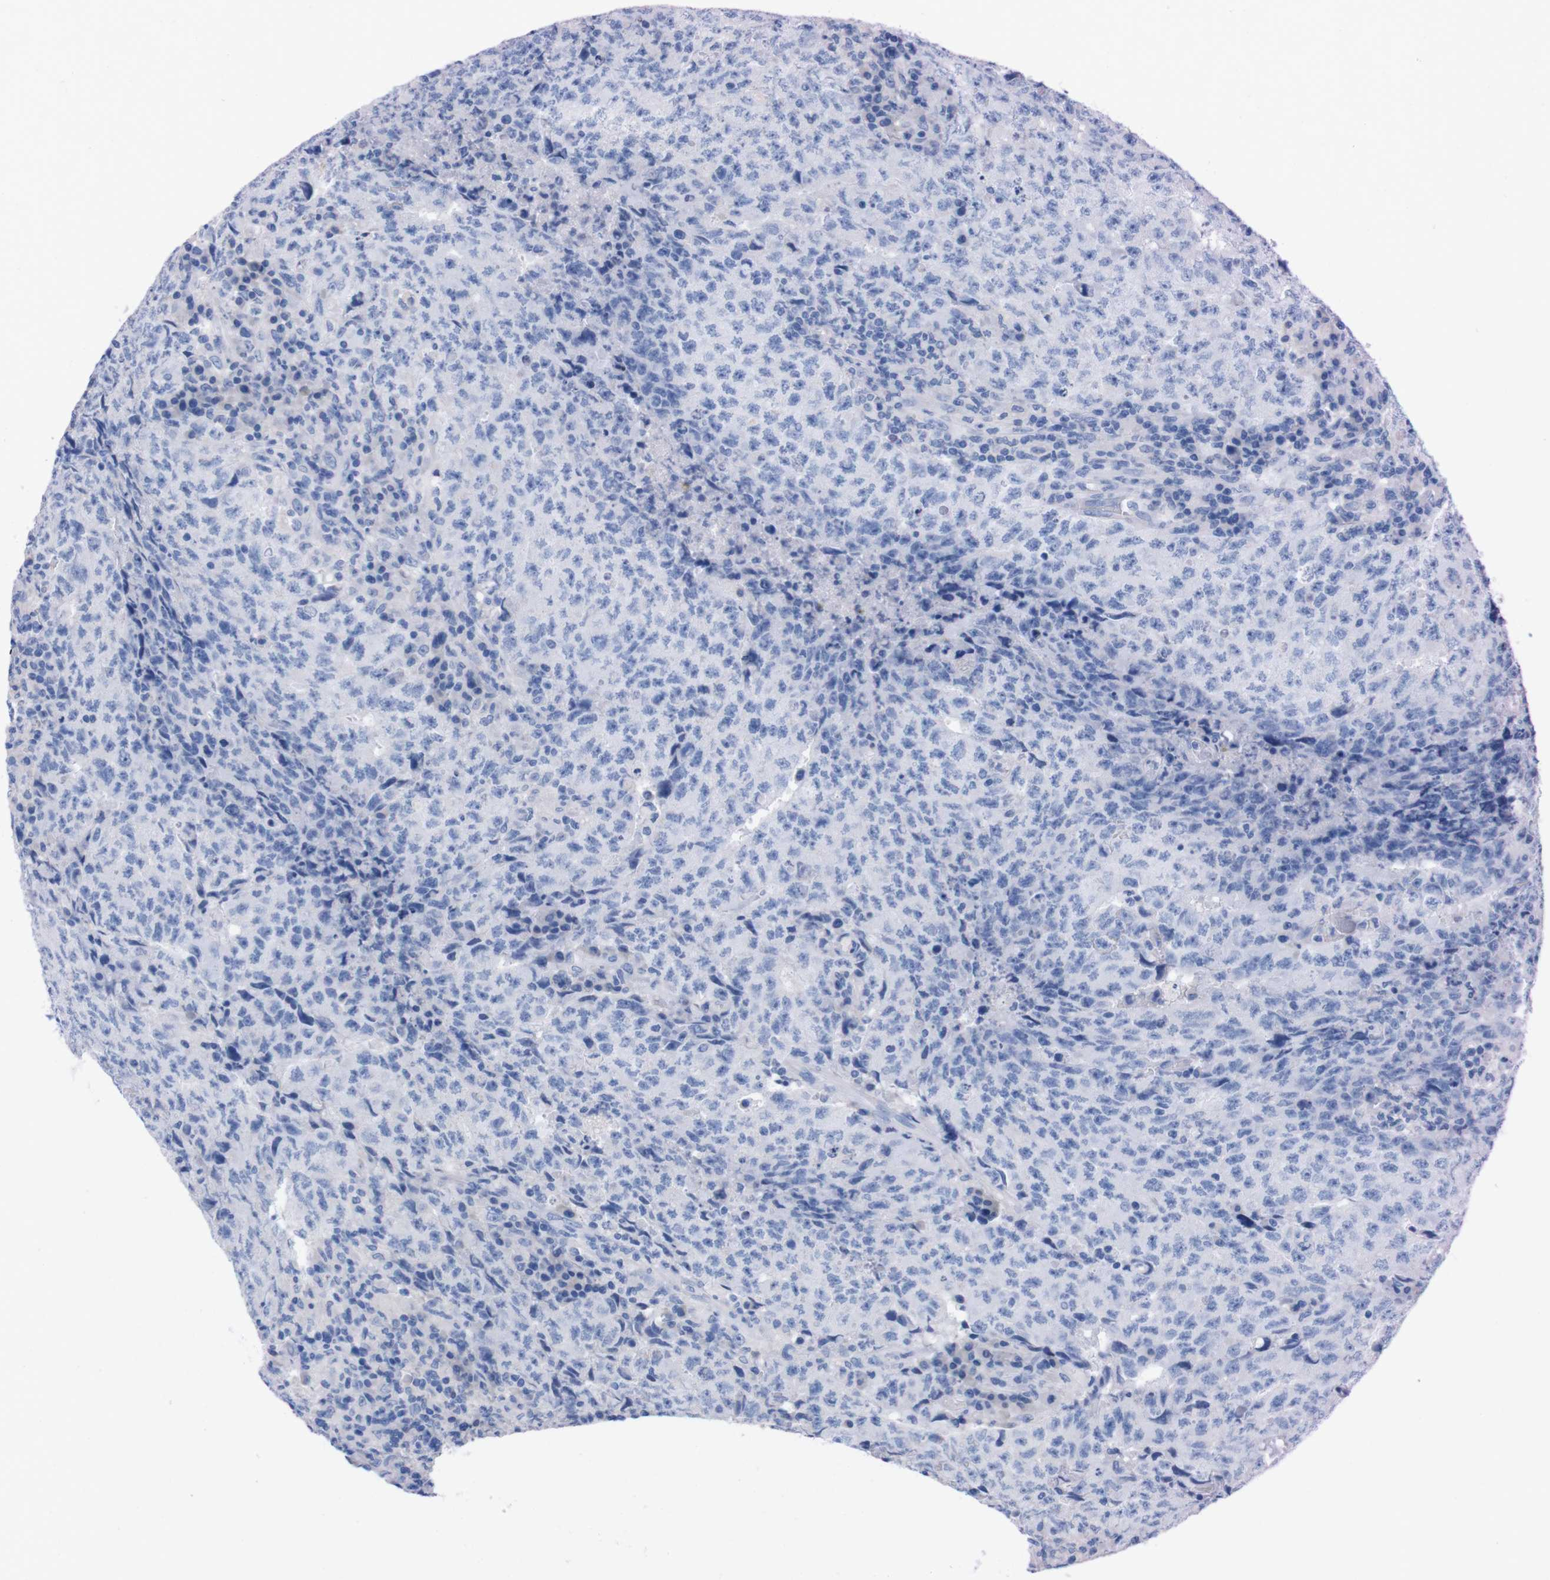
{"staining": {"intensity": "negative", "quantity": "none", "location": "none"}, "tissue": "testis cancer", "cell_type": "Tumor cells", "image_type": "cancer", "snomed": [{"axis": "morphology", "description": "Necrosis, NOS"}, {"axis": "morphology", "description": "Carcinoma, Embryonal, NOS"}, {"axis": "topography", "description": "Testis"}], "caption": "A photomicrograph of embryonal carcinoma (testis) stained for a protein displays no brown staining in tumor cells. The staining is performed using DAB brown chromogen with nuclei counter-stained in using hematoxylin.", "gene": "TMEM243", "patient": {"sex": "male", "age": 19}}